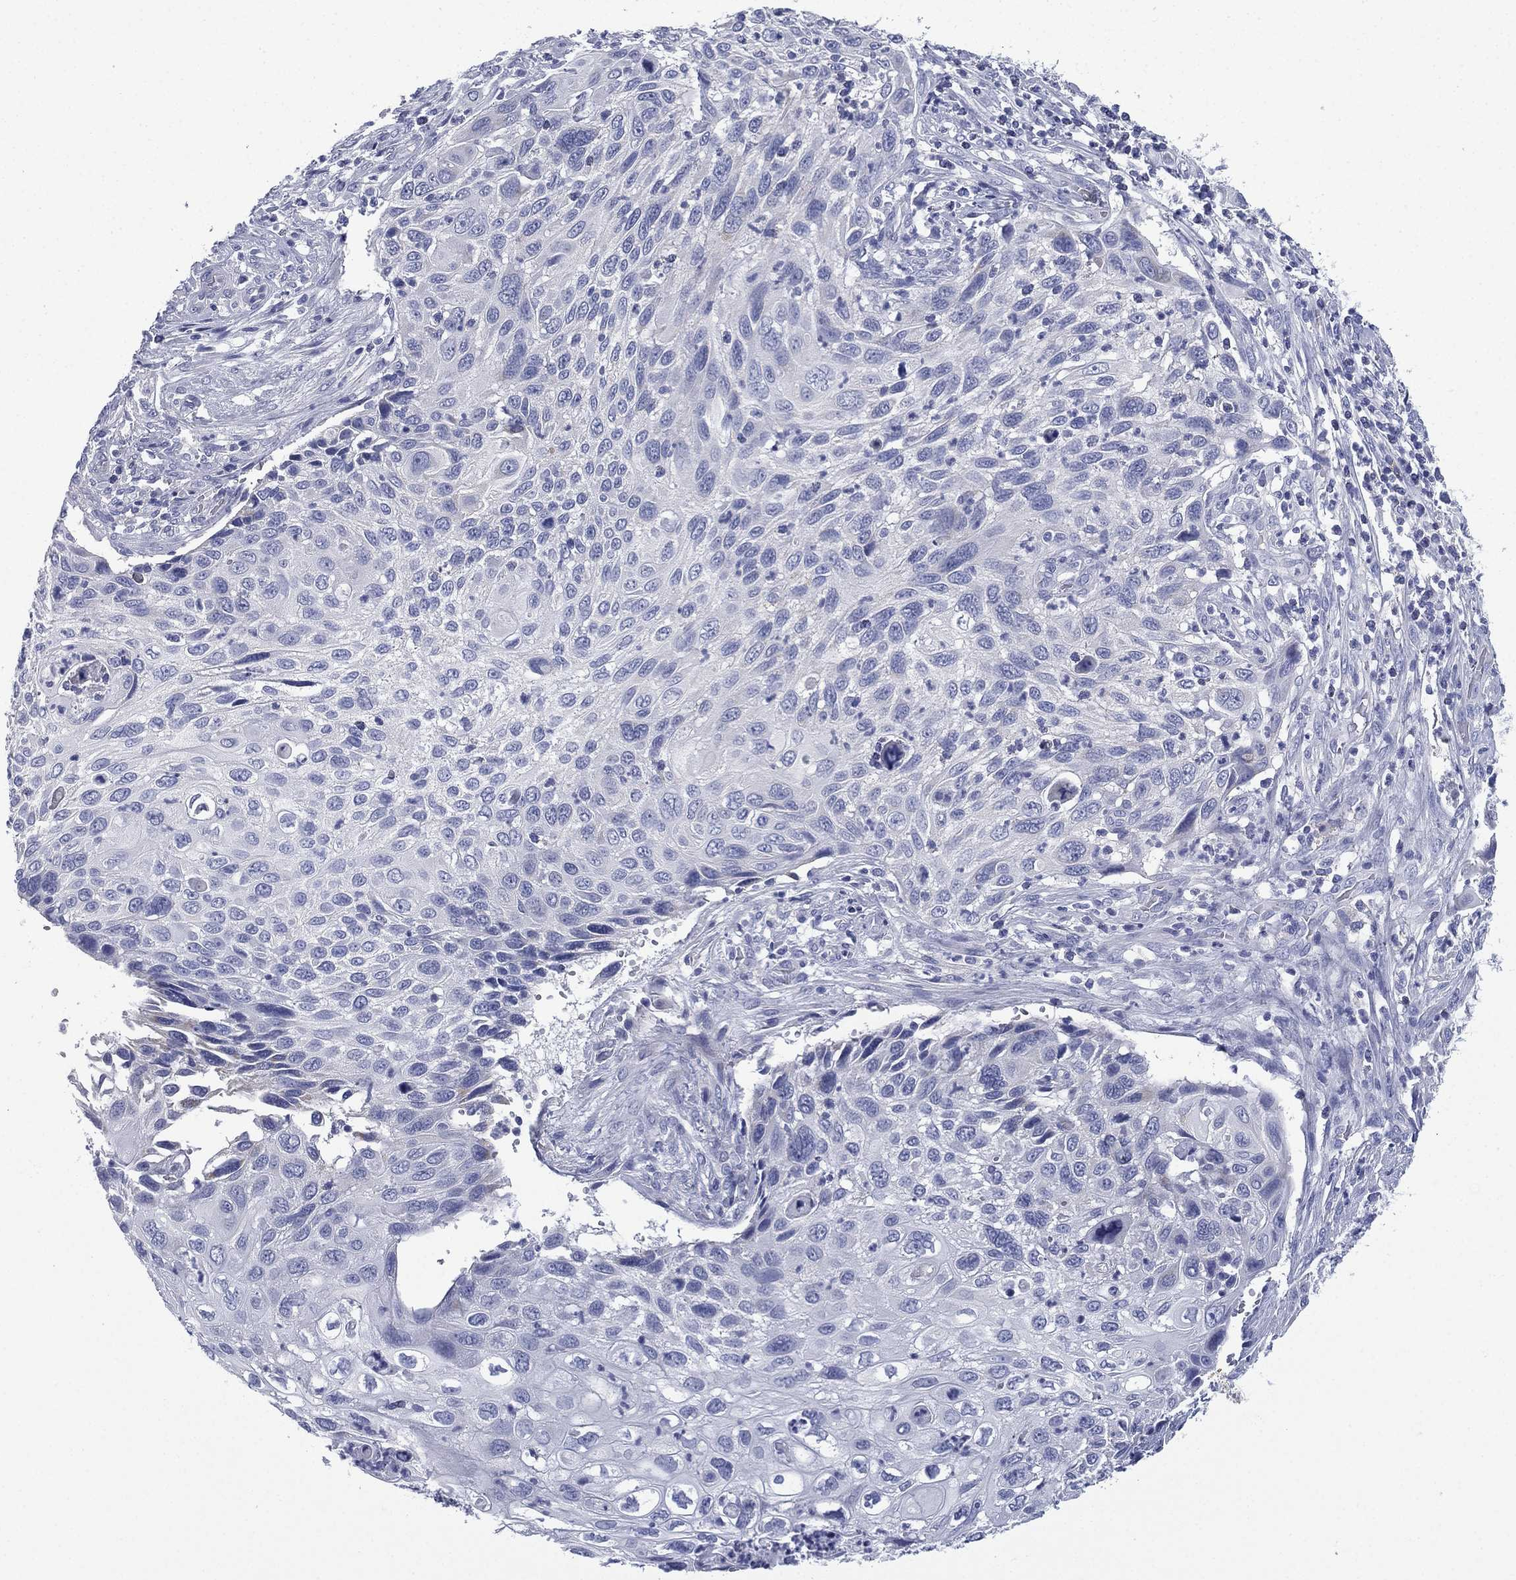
{"staining": {"intensity": "negative", "quantity": "none", "location": "none"}, "tissue": "cervical cancer", "cell_type": "Tumor cells", "image_type": "cancer", "snomed": [{"axis": "morphology", "description": "Squamous cell carcinoma, NOS"}, {"axis": "topography", "description": "Cervix"}], "caption": "There is no significant expression in tumor cells of cervical cancer.", "gene": "FCER2", "patient": {"sex": "female", "age": 70}}